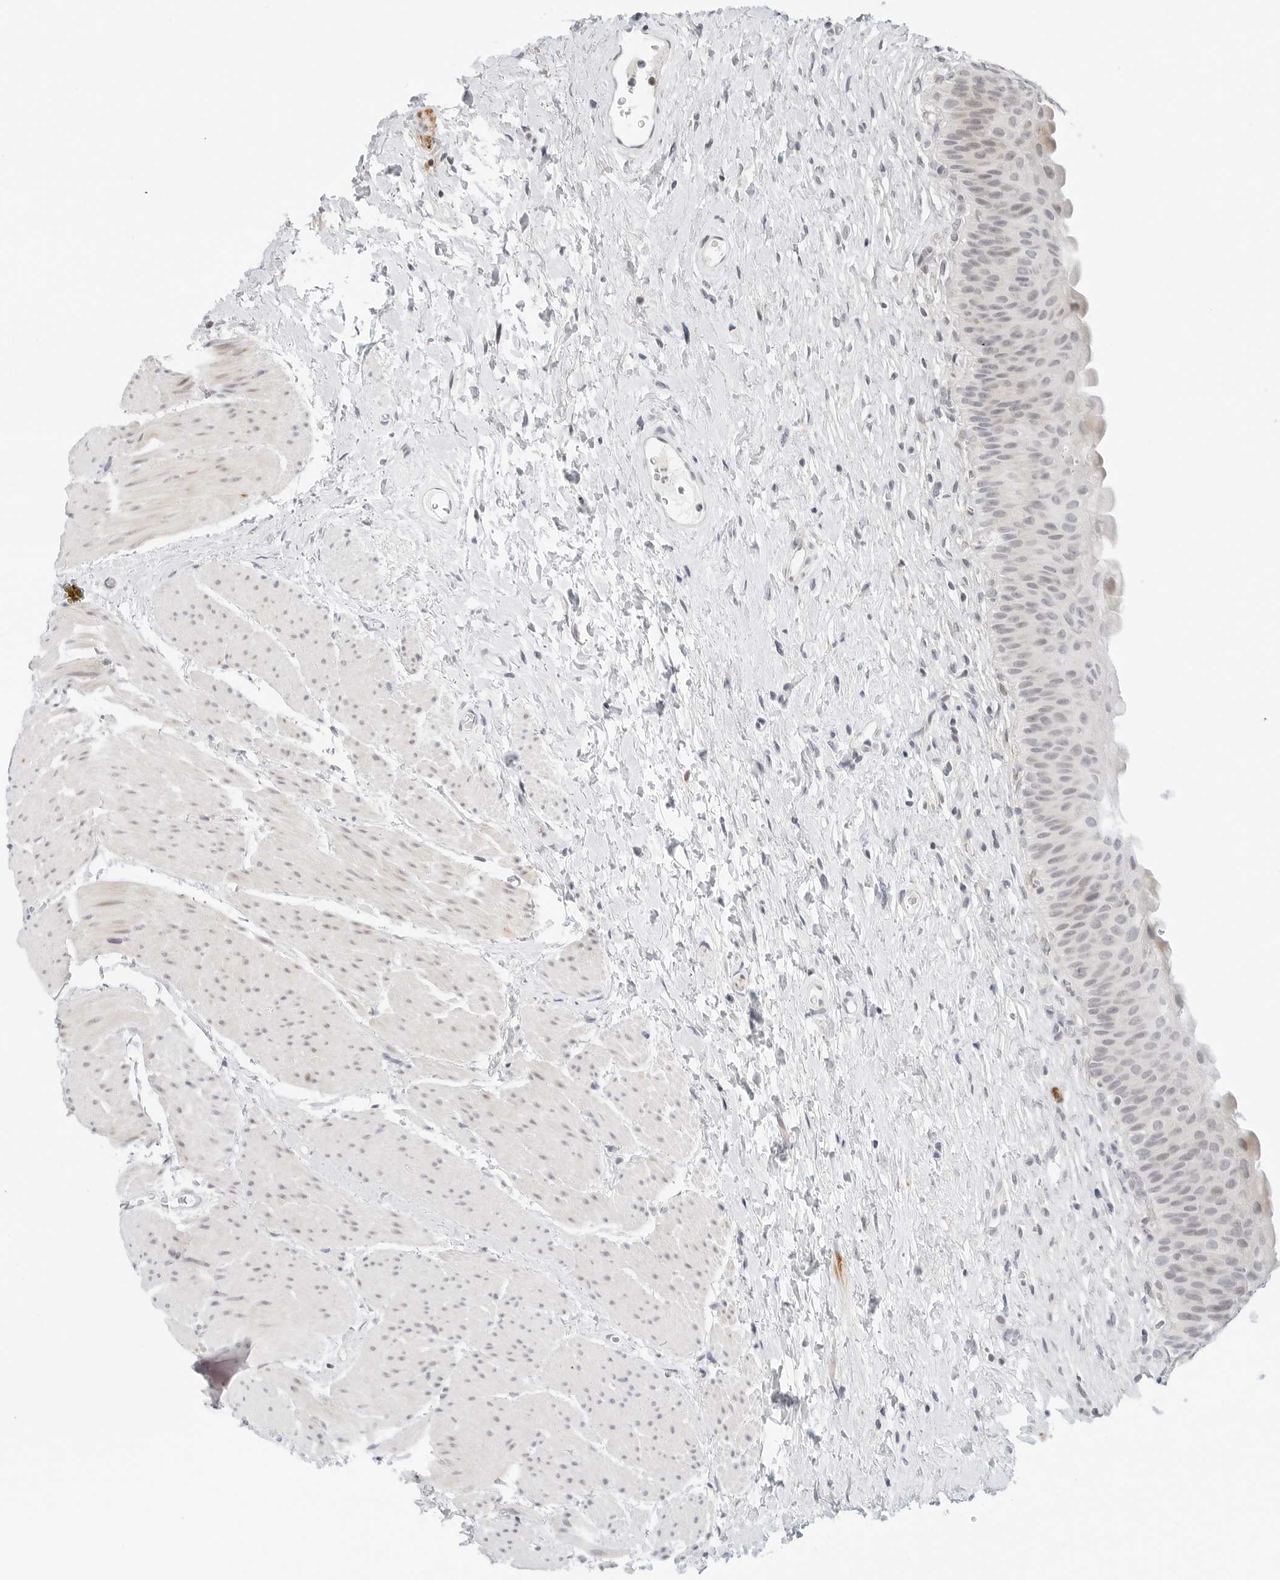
{"staining": {"intensity": "negative", "quantity": "none", "location": "none"}, "tissue": "urinary bladder", "cell_type": "Urothelial cells", "image_type": "normal", "snomed": [{"axis": "morphology", "description": "Normal tissue, NOS"}, {"axis": "topography", "description": "Urinary bladder"}], "caption": "DAB immunohistochemical staining of normal urinary bladder demonstrates no significant expression in urothelial cells. (DAB immunohistochemistry (IHC) with hematoxylin counter stain).", "gene": "PARP10", "patient": {"sex": "male", "age": 74}}